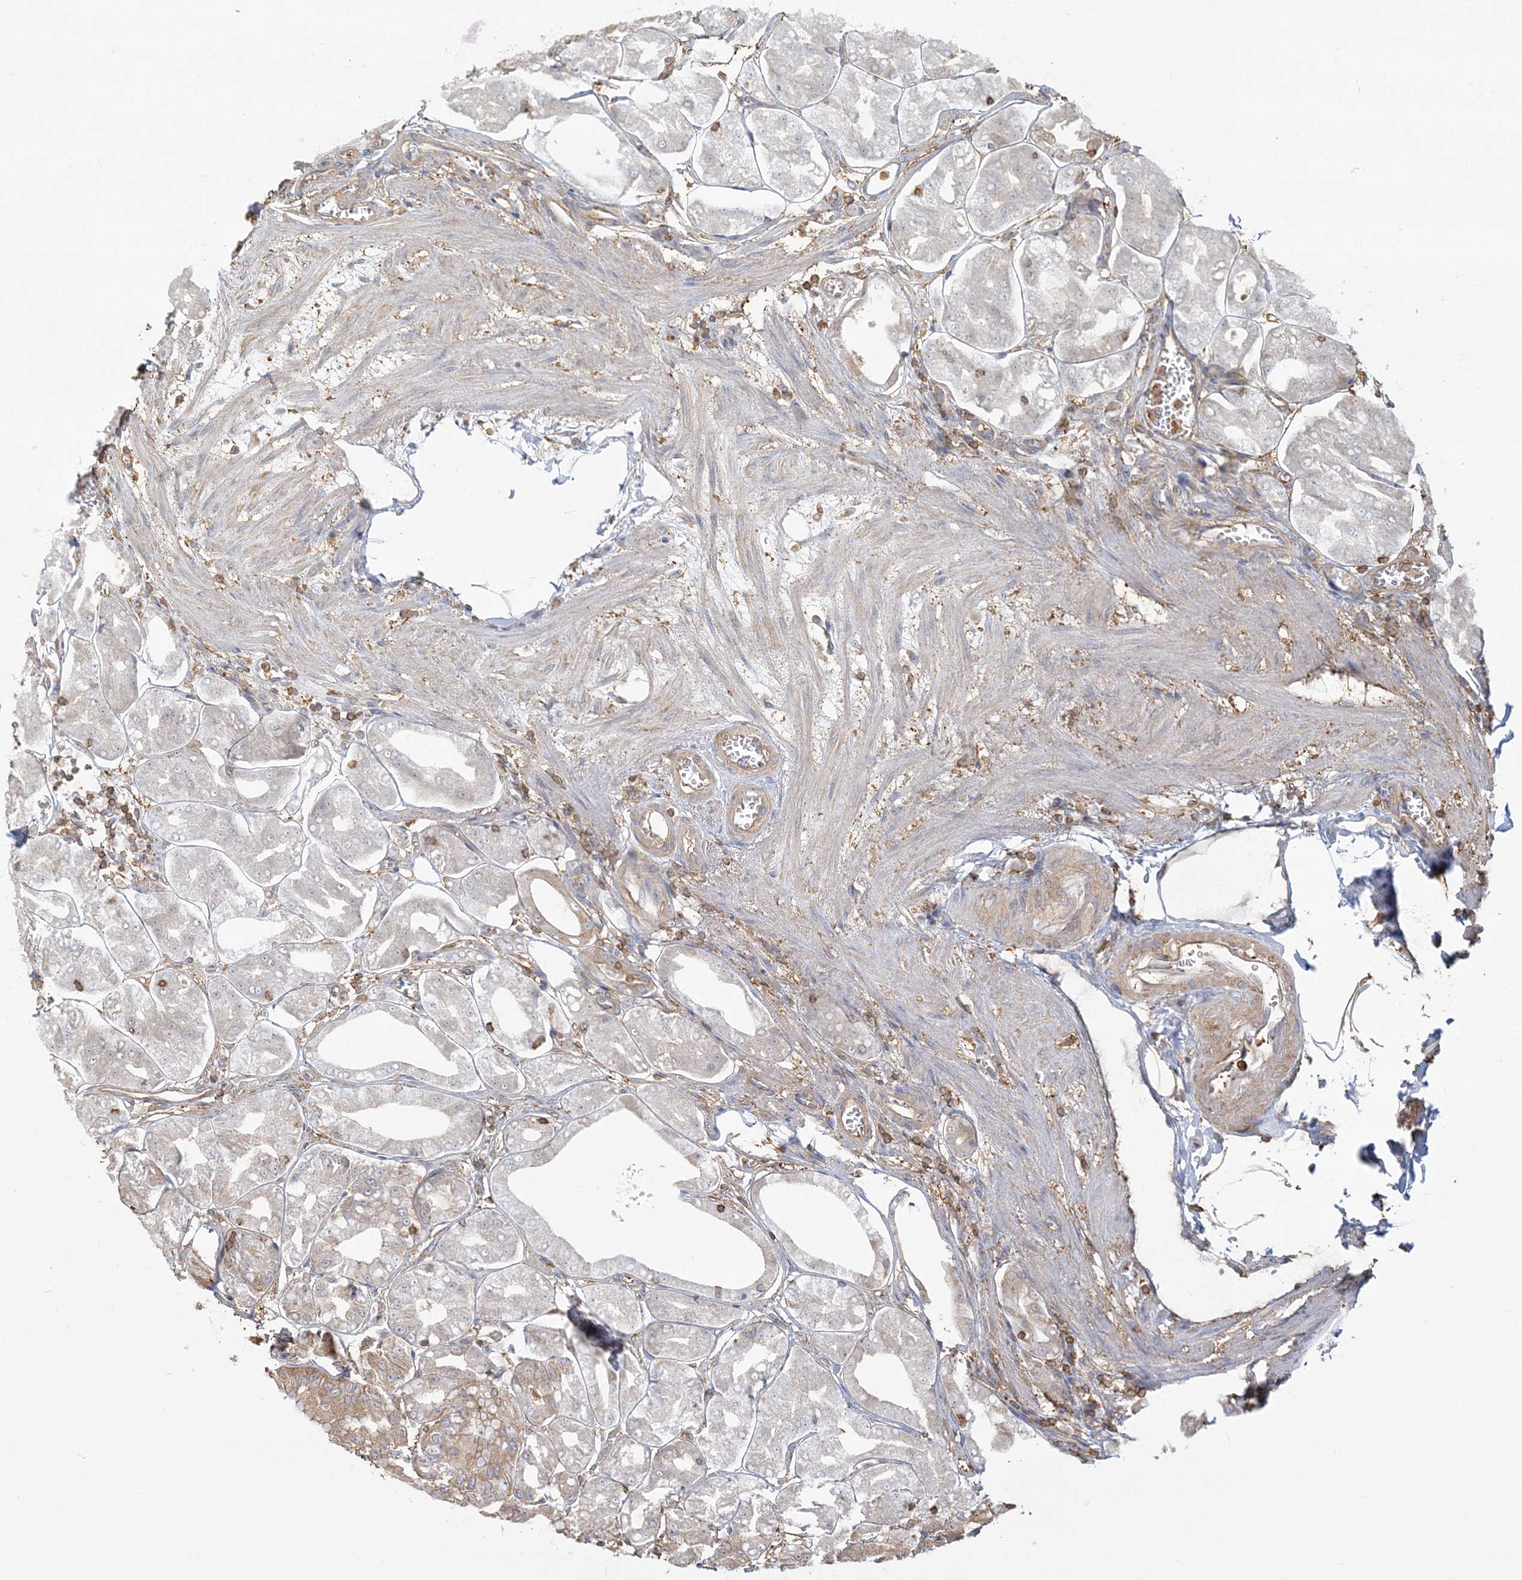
{"staining": {"intensity": "moderate", "quantity": "25%-75%", "location": "cytoplasmic/membranous"}, "tissue": "stomach", "cell_type": "Glandular cells", "image_type": "normal", "snomed": [{"axis": "morphology", "description": "Normal tissue, NOS"}, {"axis": "topography", "description": "Stomach, lower"}], "caption": "Glandular cells demonstrate medium levels of moderate cytoplasmic/membranous staining in about 25%-75% of cells in benign stomach.", "gene": "ANKS1A", "patient": {"sex": "male", "age": 71}}